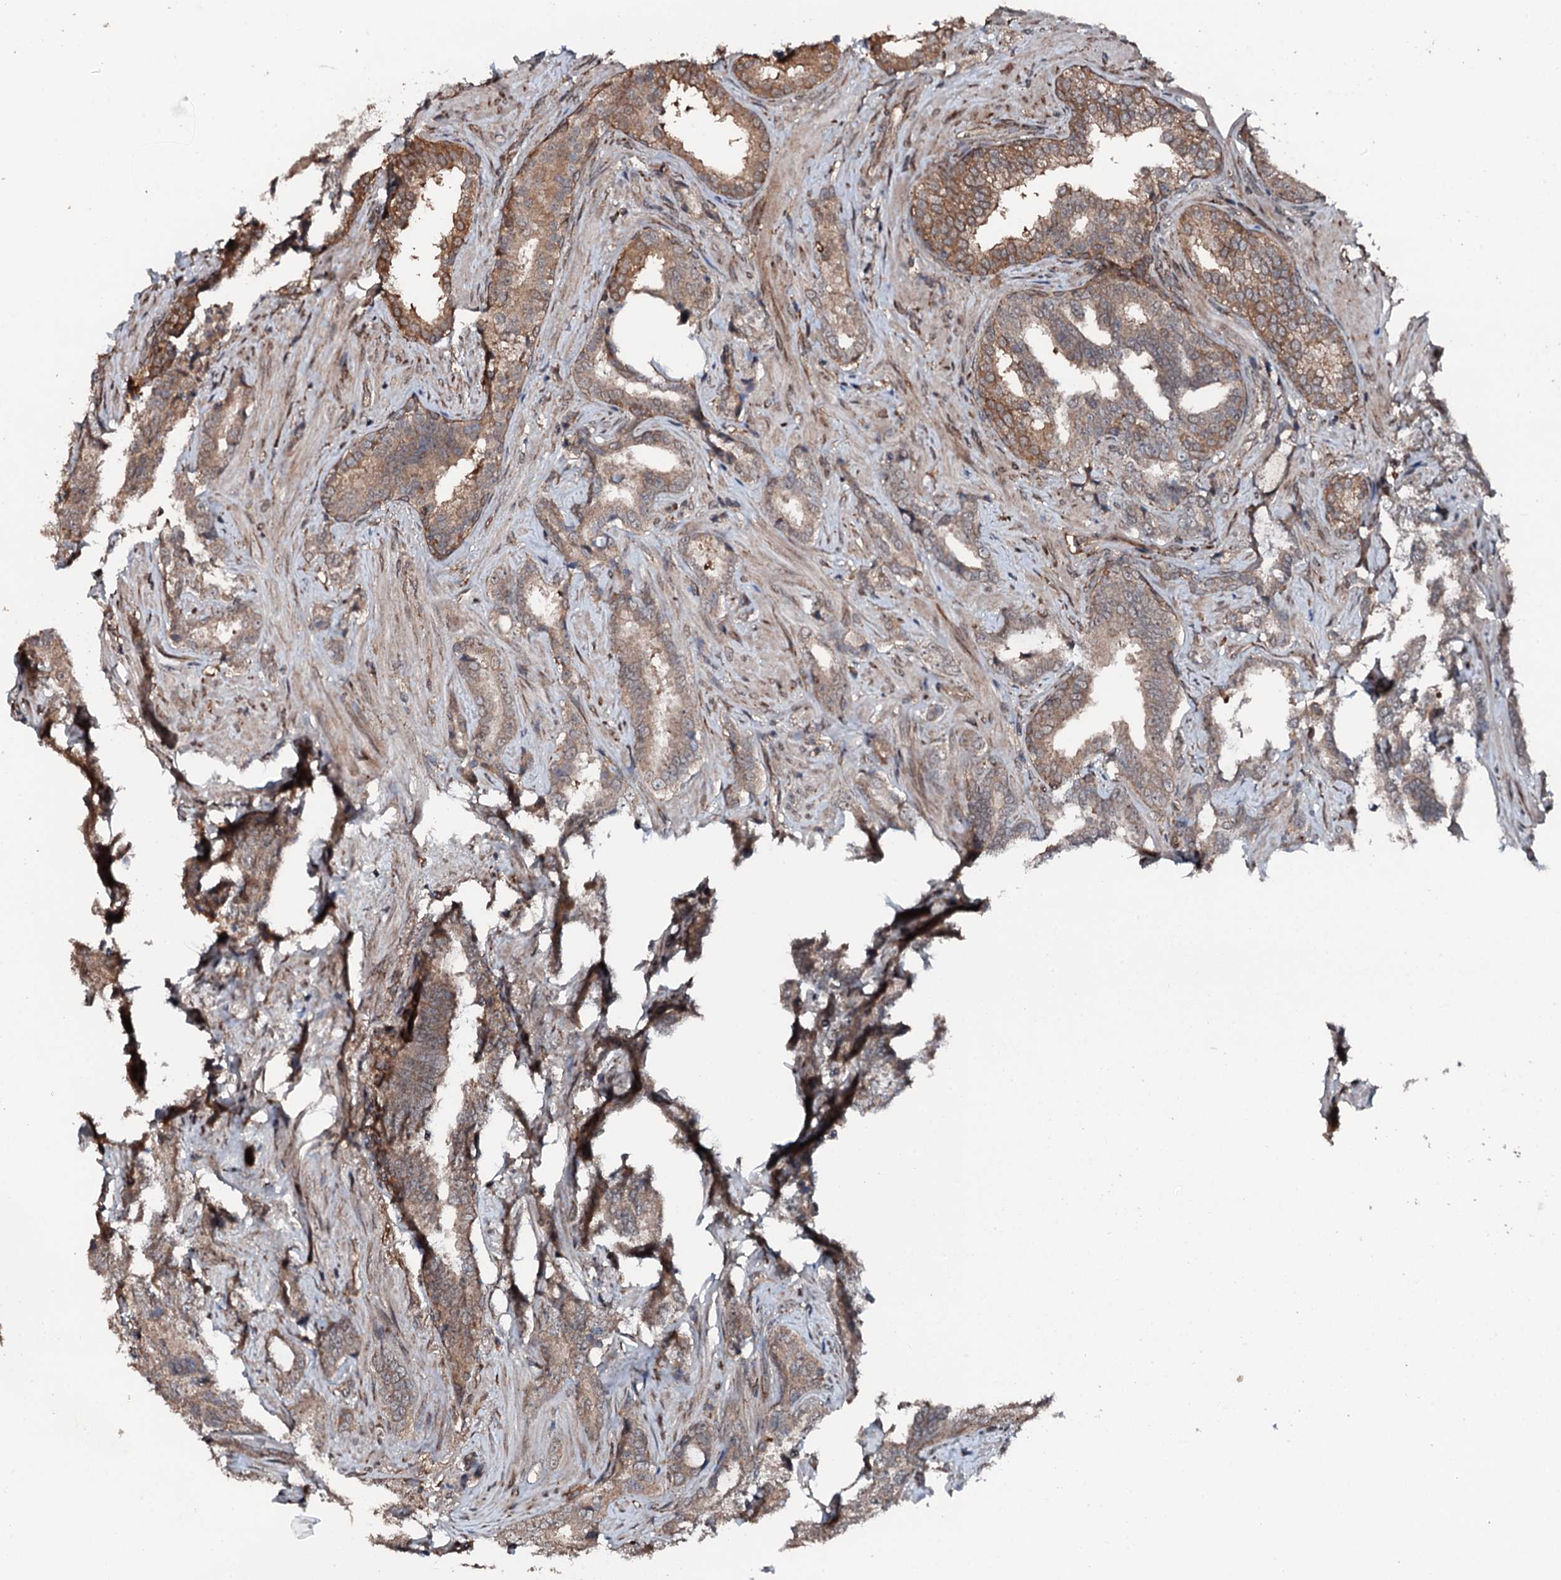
{"staining": {"intensity": "moderate", "quantity": ">75%", "location": "cytoplasmic/membranous"}, "tissue": "prostate cancer", "cell_type": "Tumor cells", "image_type": "cancer", "snomed": [{"axis": "morphology", "description": "Adenocarcinoma, High grade"}, {"axis": "topography", "description": "Prostate and seminal vesicle, NOS"}], "caption": "Immunohistochemical staining of prostate cancer shows medium levels of moderate cytoplasmic/membranous expression in approximately >75% of tumor cells.", "gene": "FLYWCH1", "patient": {"sex": "male", "age": 67}}